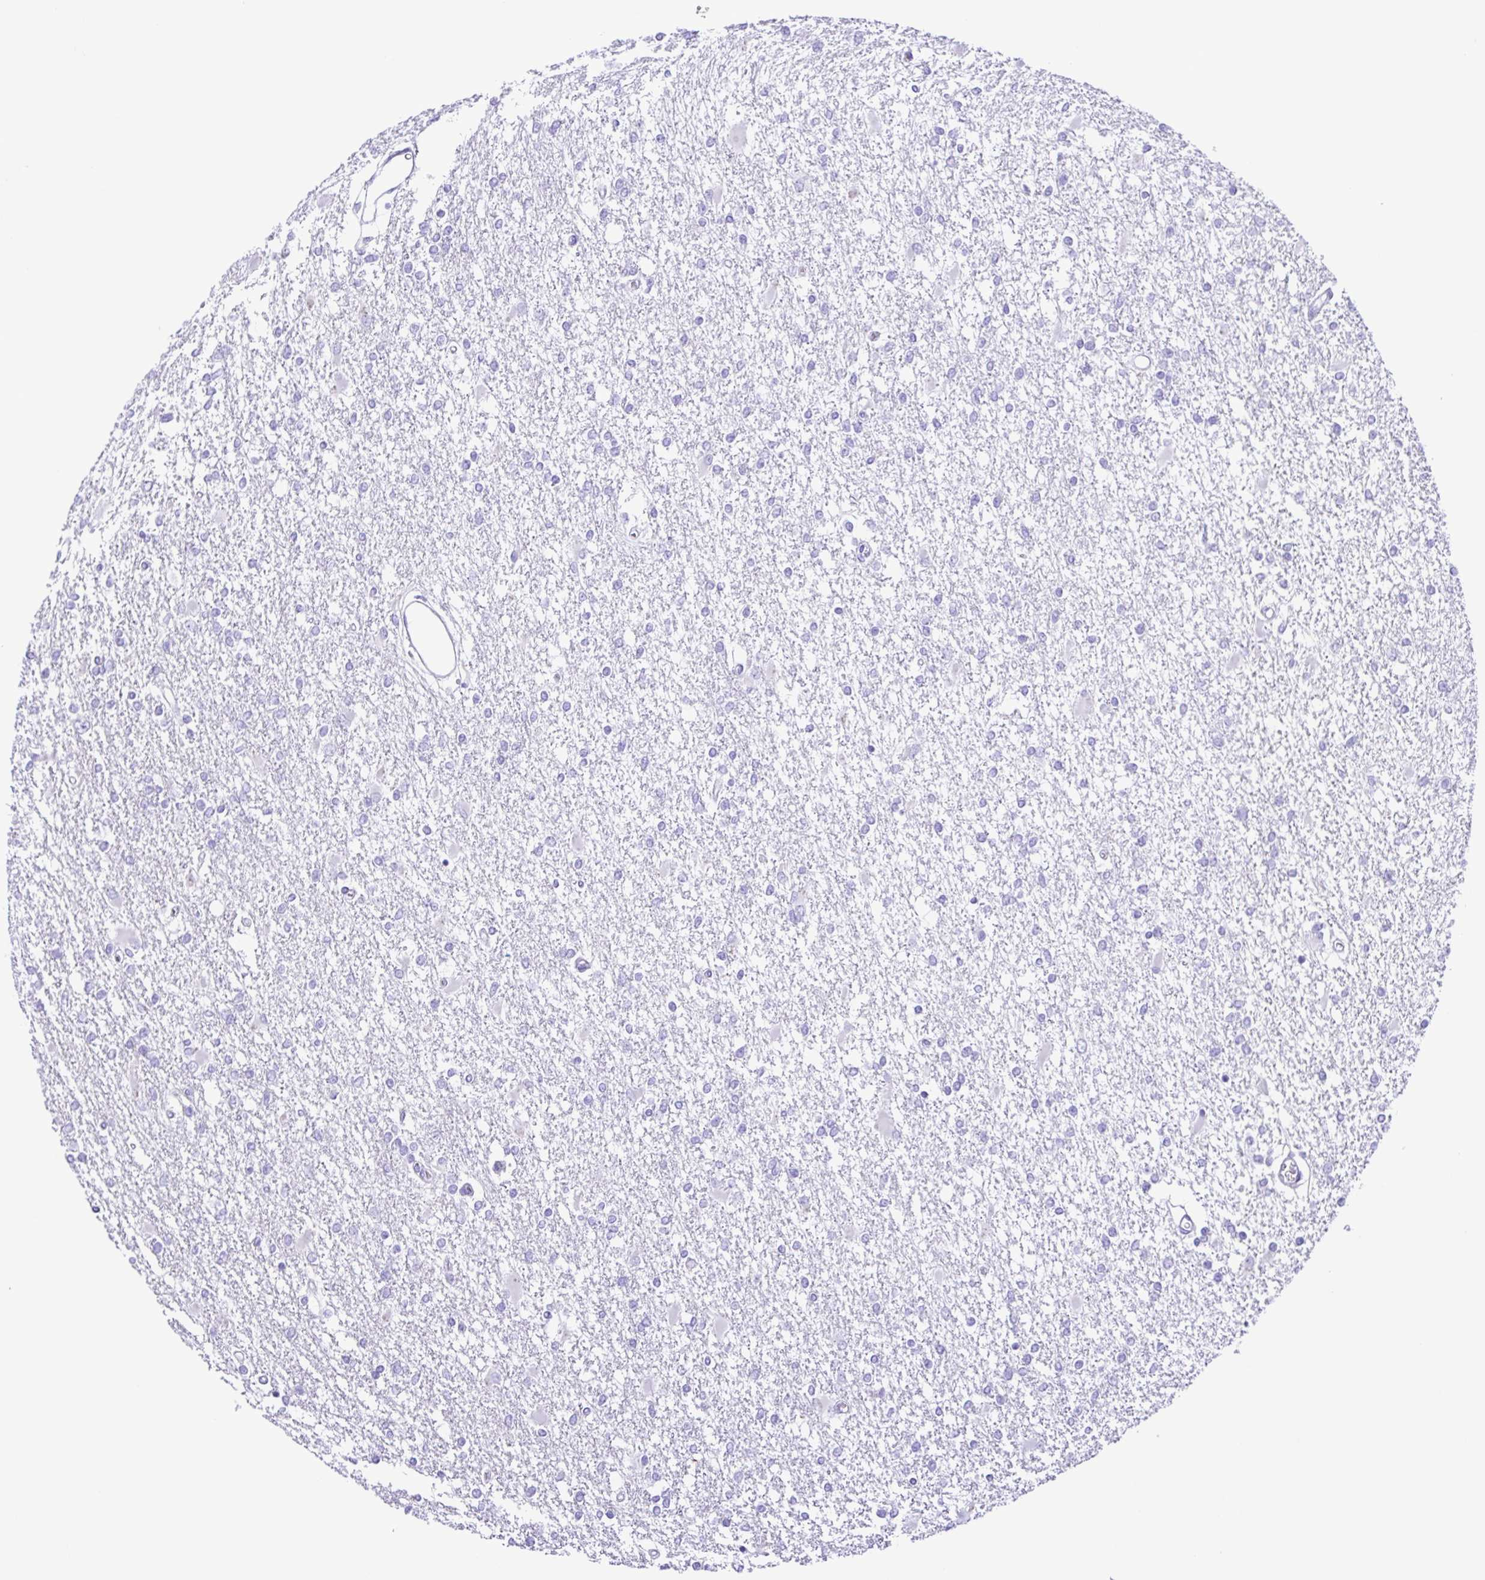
{"staining": {"intensity": "negative", "quantity": "none", "location": "none"}, "tissue": "glioma", "cell_type": "Tumor cells", "image_type": "cancer", "snomed": [{"axis": "morphology", "description": "Glioma, malignant, High grade"}, {"axis": "topography", "description": "Cerebral cortex"}], "caption": "Tumor cells are negative for protein expression in human glioma.", "gene": "ERP27", "patient": {"sex": "male", "age": 79}}